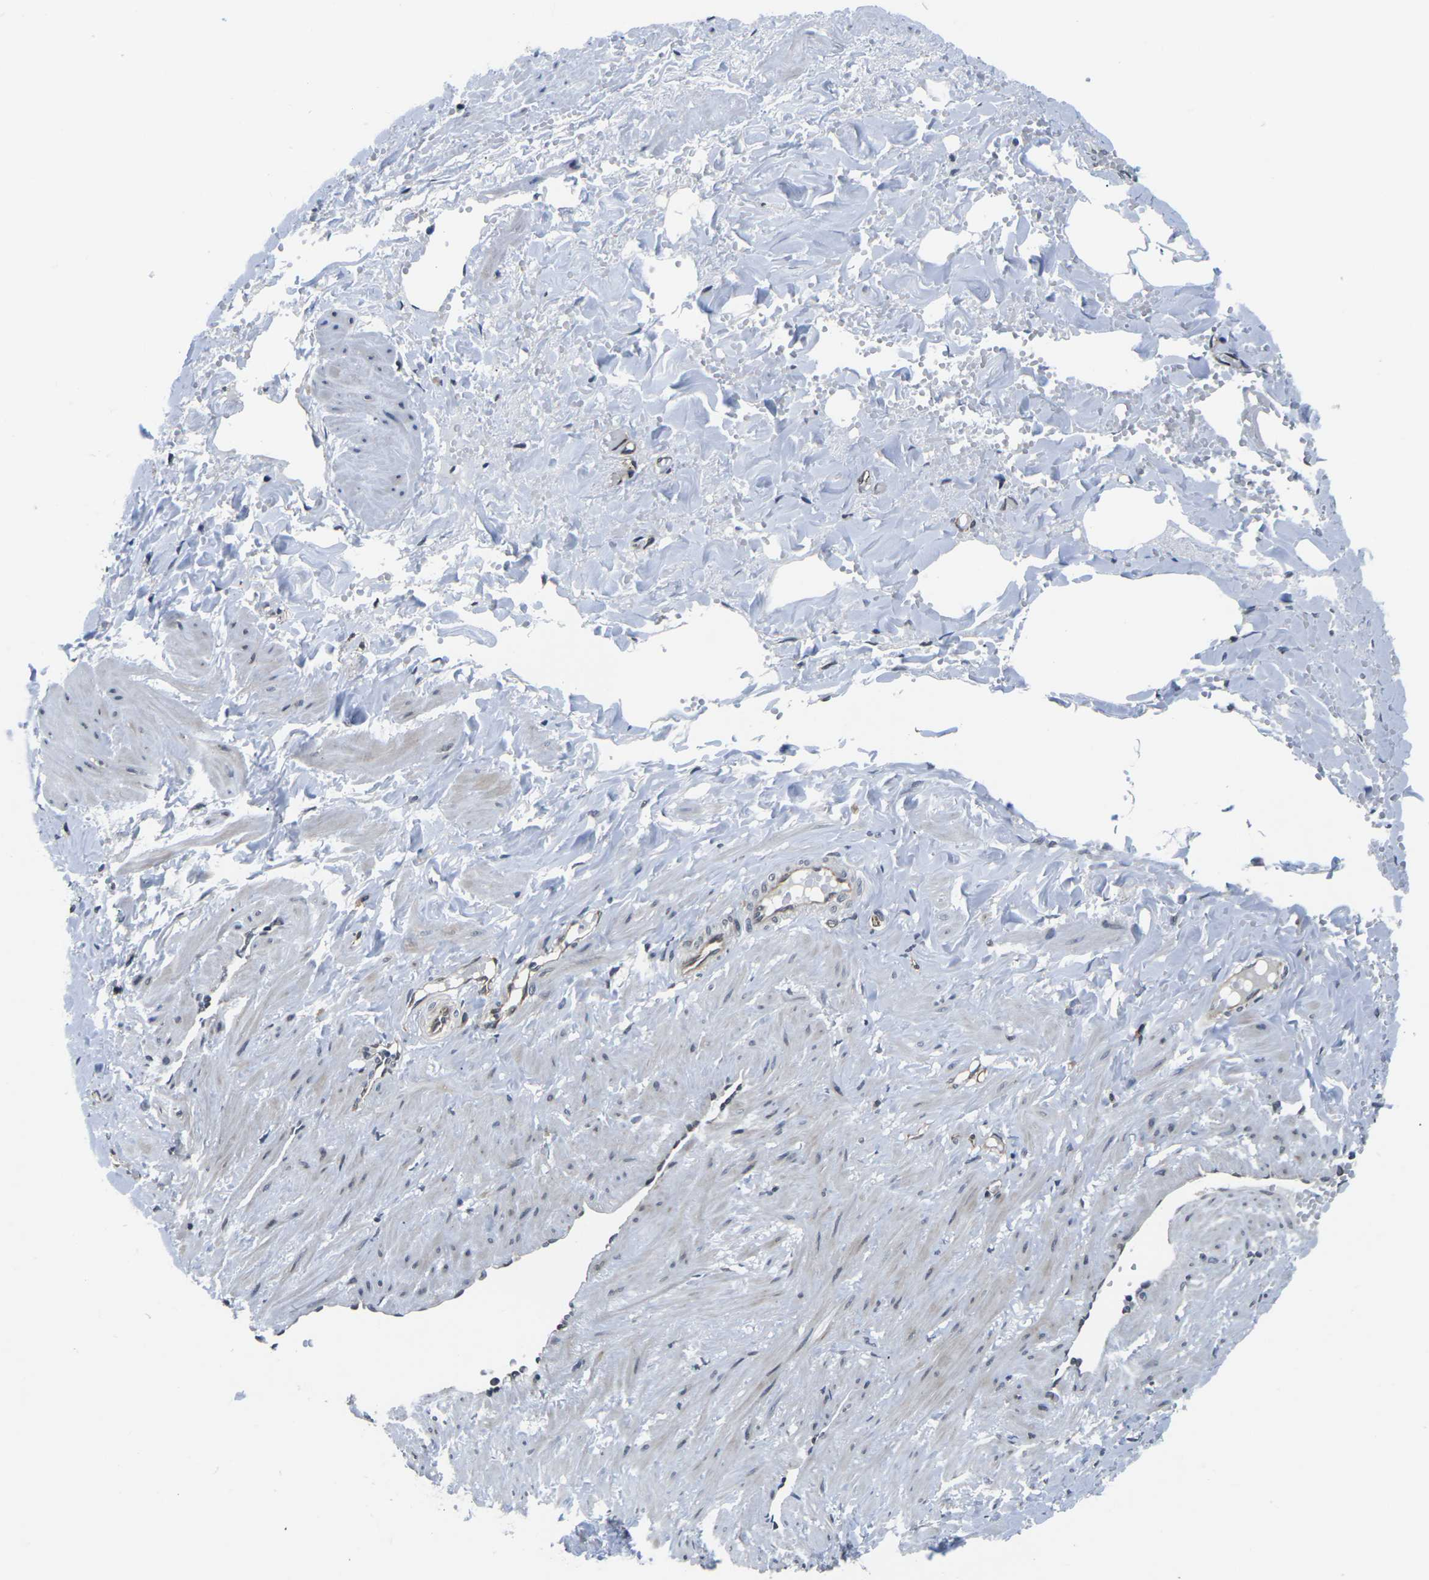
{"staining": {"intensity": "moderate", "quantity": "25%-75%", "location": "cytoplasmic/membranous"}, "tissue": "adipose tissue", "cell_type": "Adipocytes", "image_type": "normal", "snomed": [{"axis": "morphology", "description": "Normal tissue, NOS"}, {"axis": "topography", "description": "Soft tissue"}, {"axis": "topography", "description": "Vascular tissue"}], "caption": "Adipocytes demonstrate medium levels of moderate cytoplasmic/membranous expression in approximately 25%-75% of cells in normal human adipose tissue. (DAB (3,3'-diaminobenzidine) IHC, brown staining for protein, blue staining for nuclei).", "gene": "CCNE1", "patient": {"sex": "female", "age": 35}}